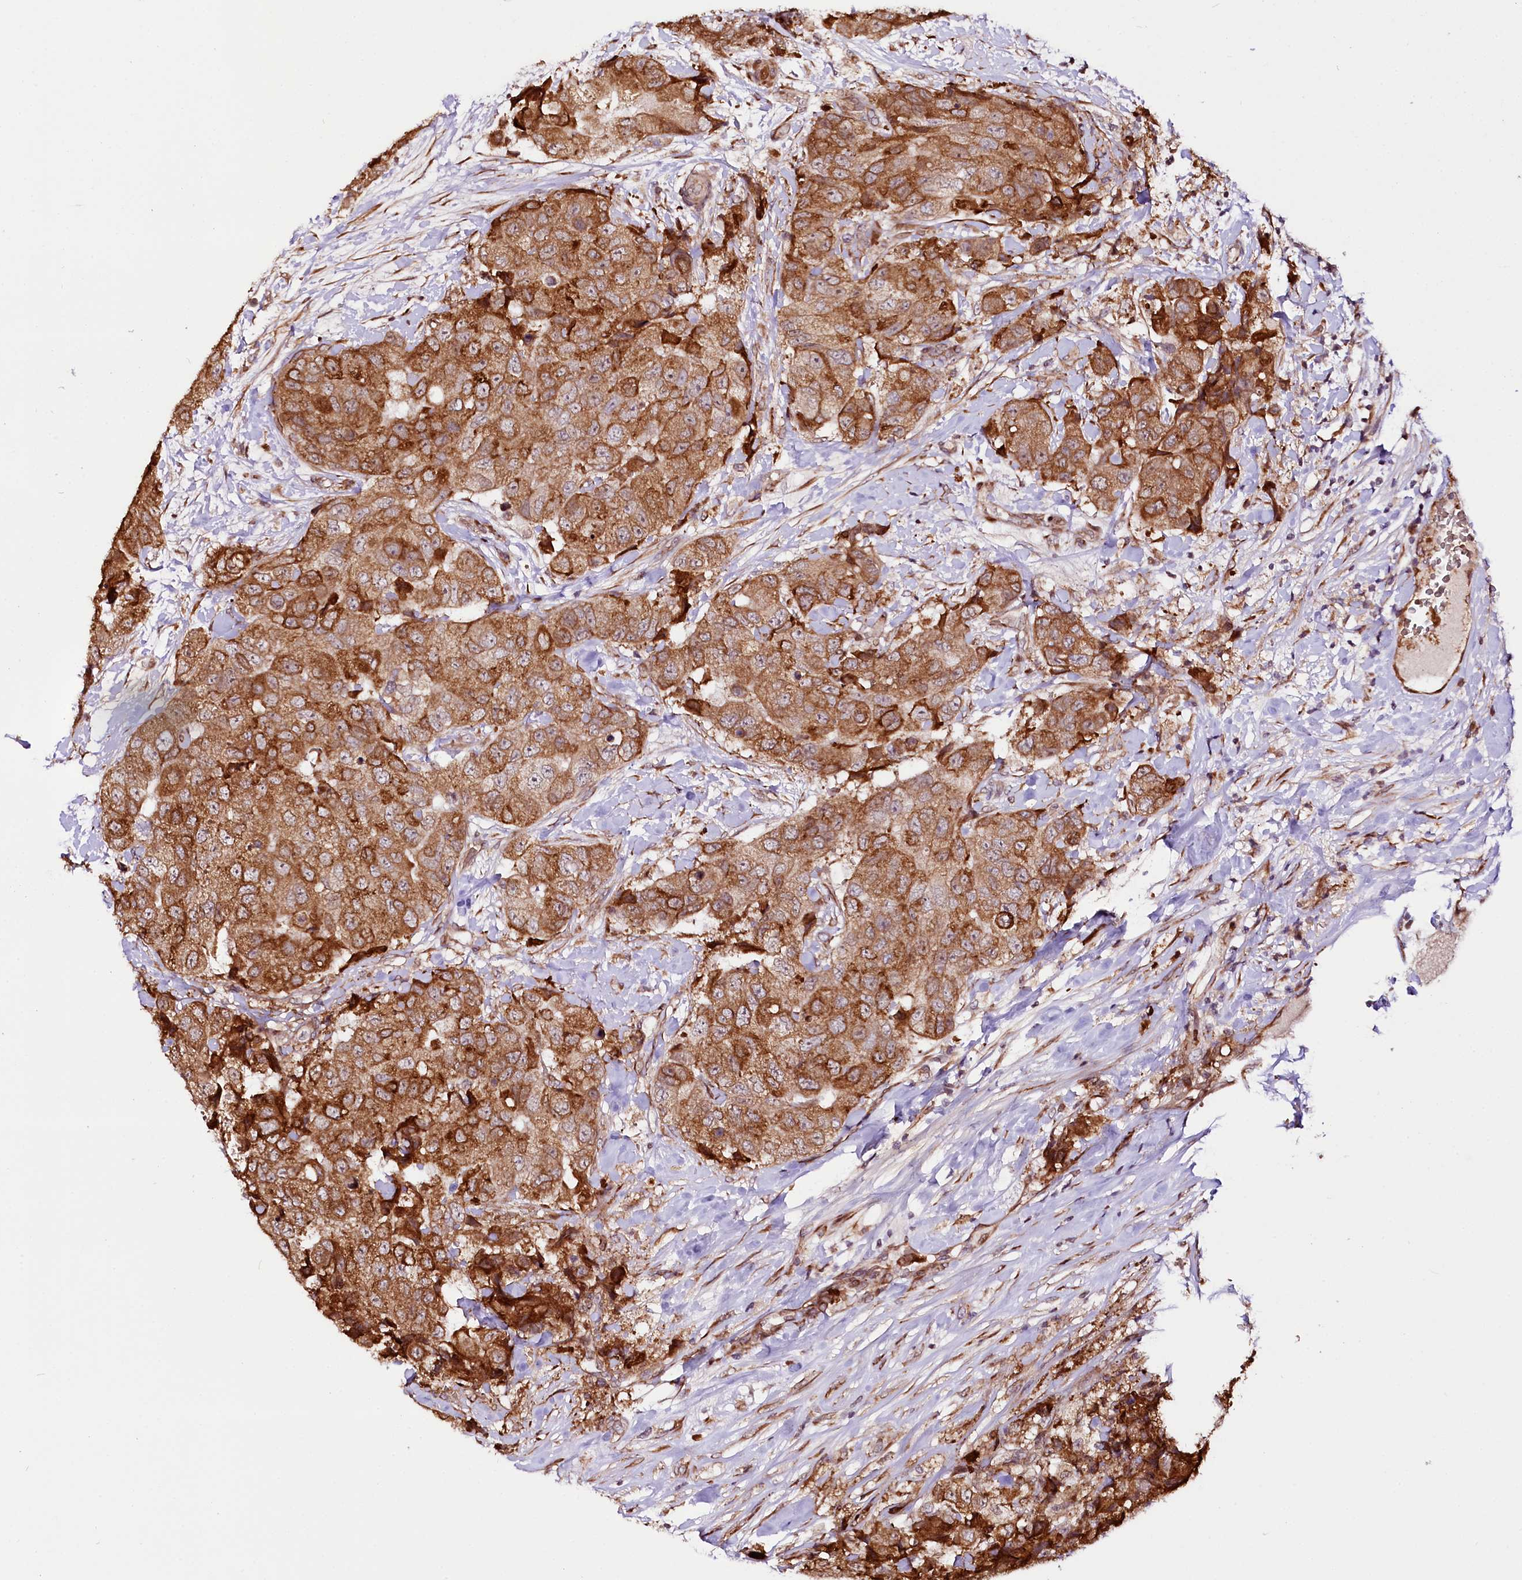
{"staining": {"intensity": "strong", "quantity": ">75%", "location": "cytoplasmic/membranous"}, "tissue": "breast cancer", "cell_type": "Tumor cells", "image_type": "cancer", "snomed": [{"axis": "morphology", "description": "Duct carcinoma"}, {"axis": "topography", "description": "Breast"}], "caption": "Protein analysis of breast cancer tissue exhibits strong cytoplasmic/membranous staining in about >75% of tumor cells.", "gene": "CUTC", "patient": {"sex": "female", "age": 62}}